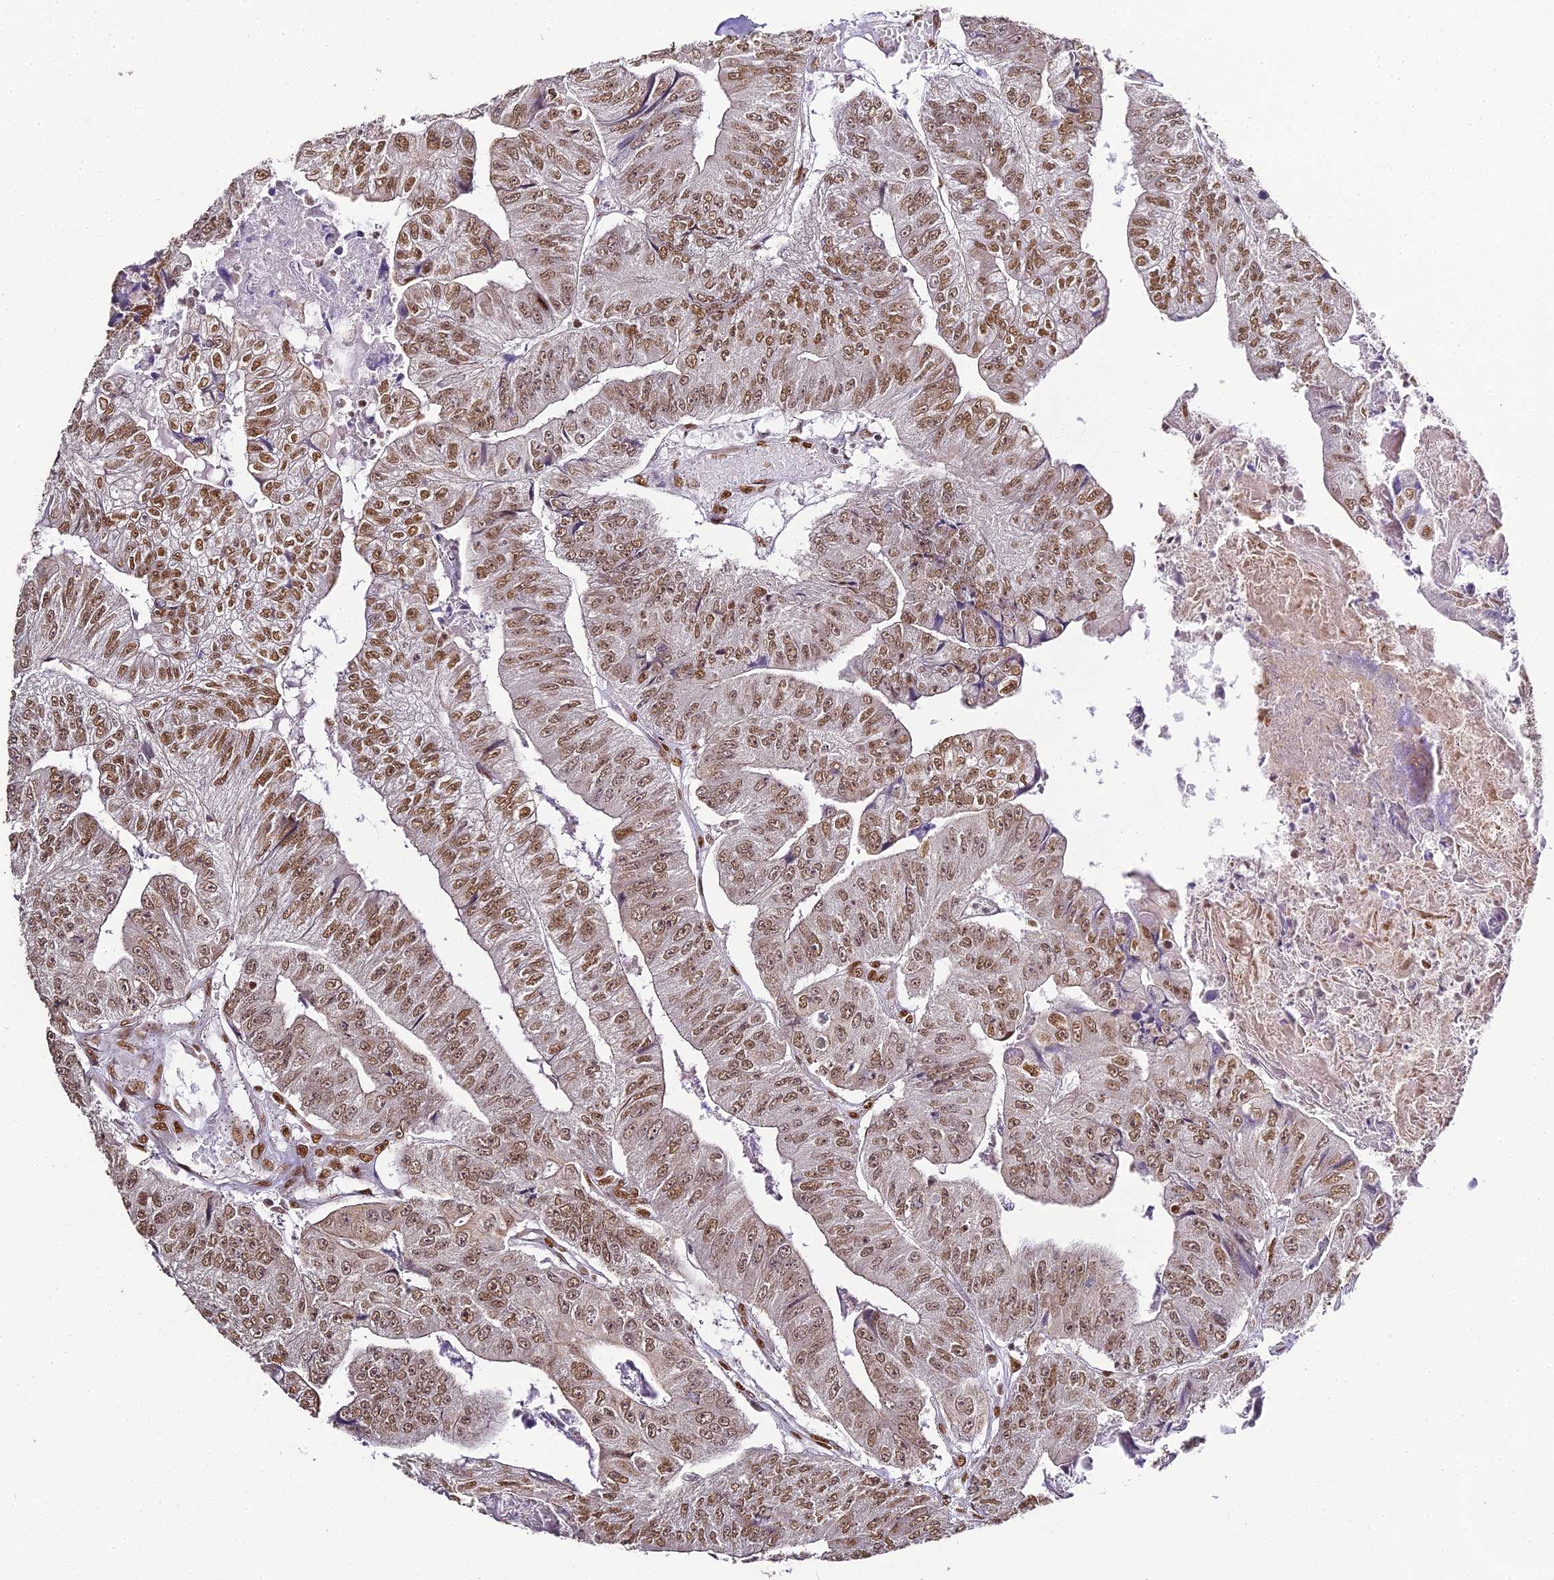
{"staining": {"intensity": "moderate", "quantity": ">75%", "location": "nuclear"}, "tissue": "colorectal cancer", "cell_type": "Tumor cells", "image_type": "cancer", "snomed": [{"axis": "morphology", "description": "Adenocarcinoma, NOS"}, {"axis": "topography", "description": "Colon"}], "caption": "Adenocarcinoma (colorectal) was stained to show a protein in brown. There is medium levels of moderate nuclear staining in about >75% of tumor cells.", "gene": "HNRNPA1", "patient": {"sex": "female", "age": 67}}